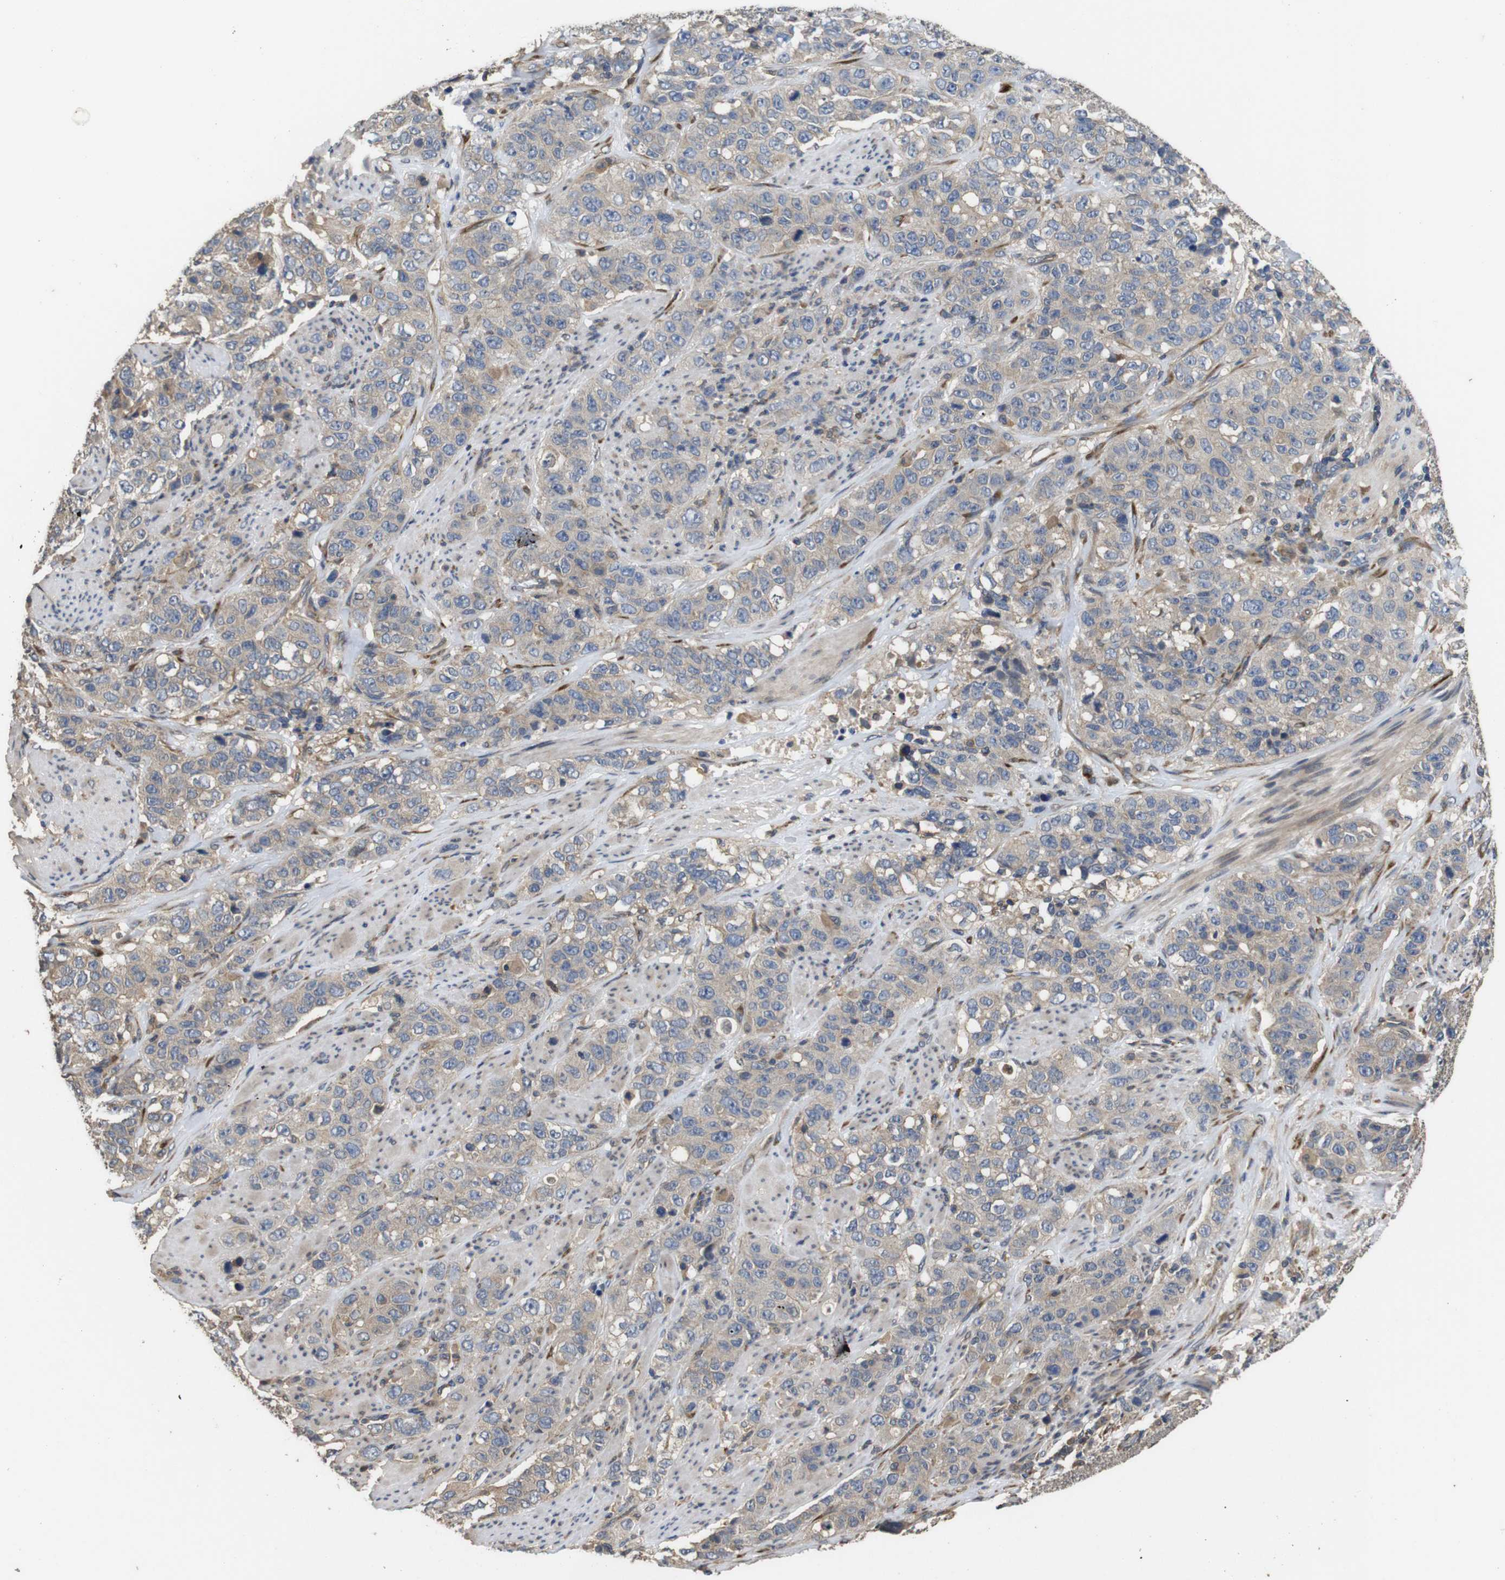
{"staining": {"intensity": "weak", "quantity": ">75%", "location": "cytoplasmic/membranous"}, "tissue": "stomach cancer", "cell_type": "Tumor cells", "image_type": "cancer", "snomed": [{"axis": "morphology", "description": "Adenocarcinoma, NOS"}, {"axis": "topography", "description": "Stomach"}], "caption": "The histopathology image reveals immunohistochemical staining of adenocarcinoma (stomach). There is weak cytoplasmic/membranous expression is identified in about >75% of tumor cells.", "gene": "ARHGAP24", "patient": {"sex": "male", "age": 48}}